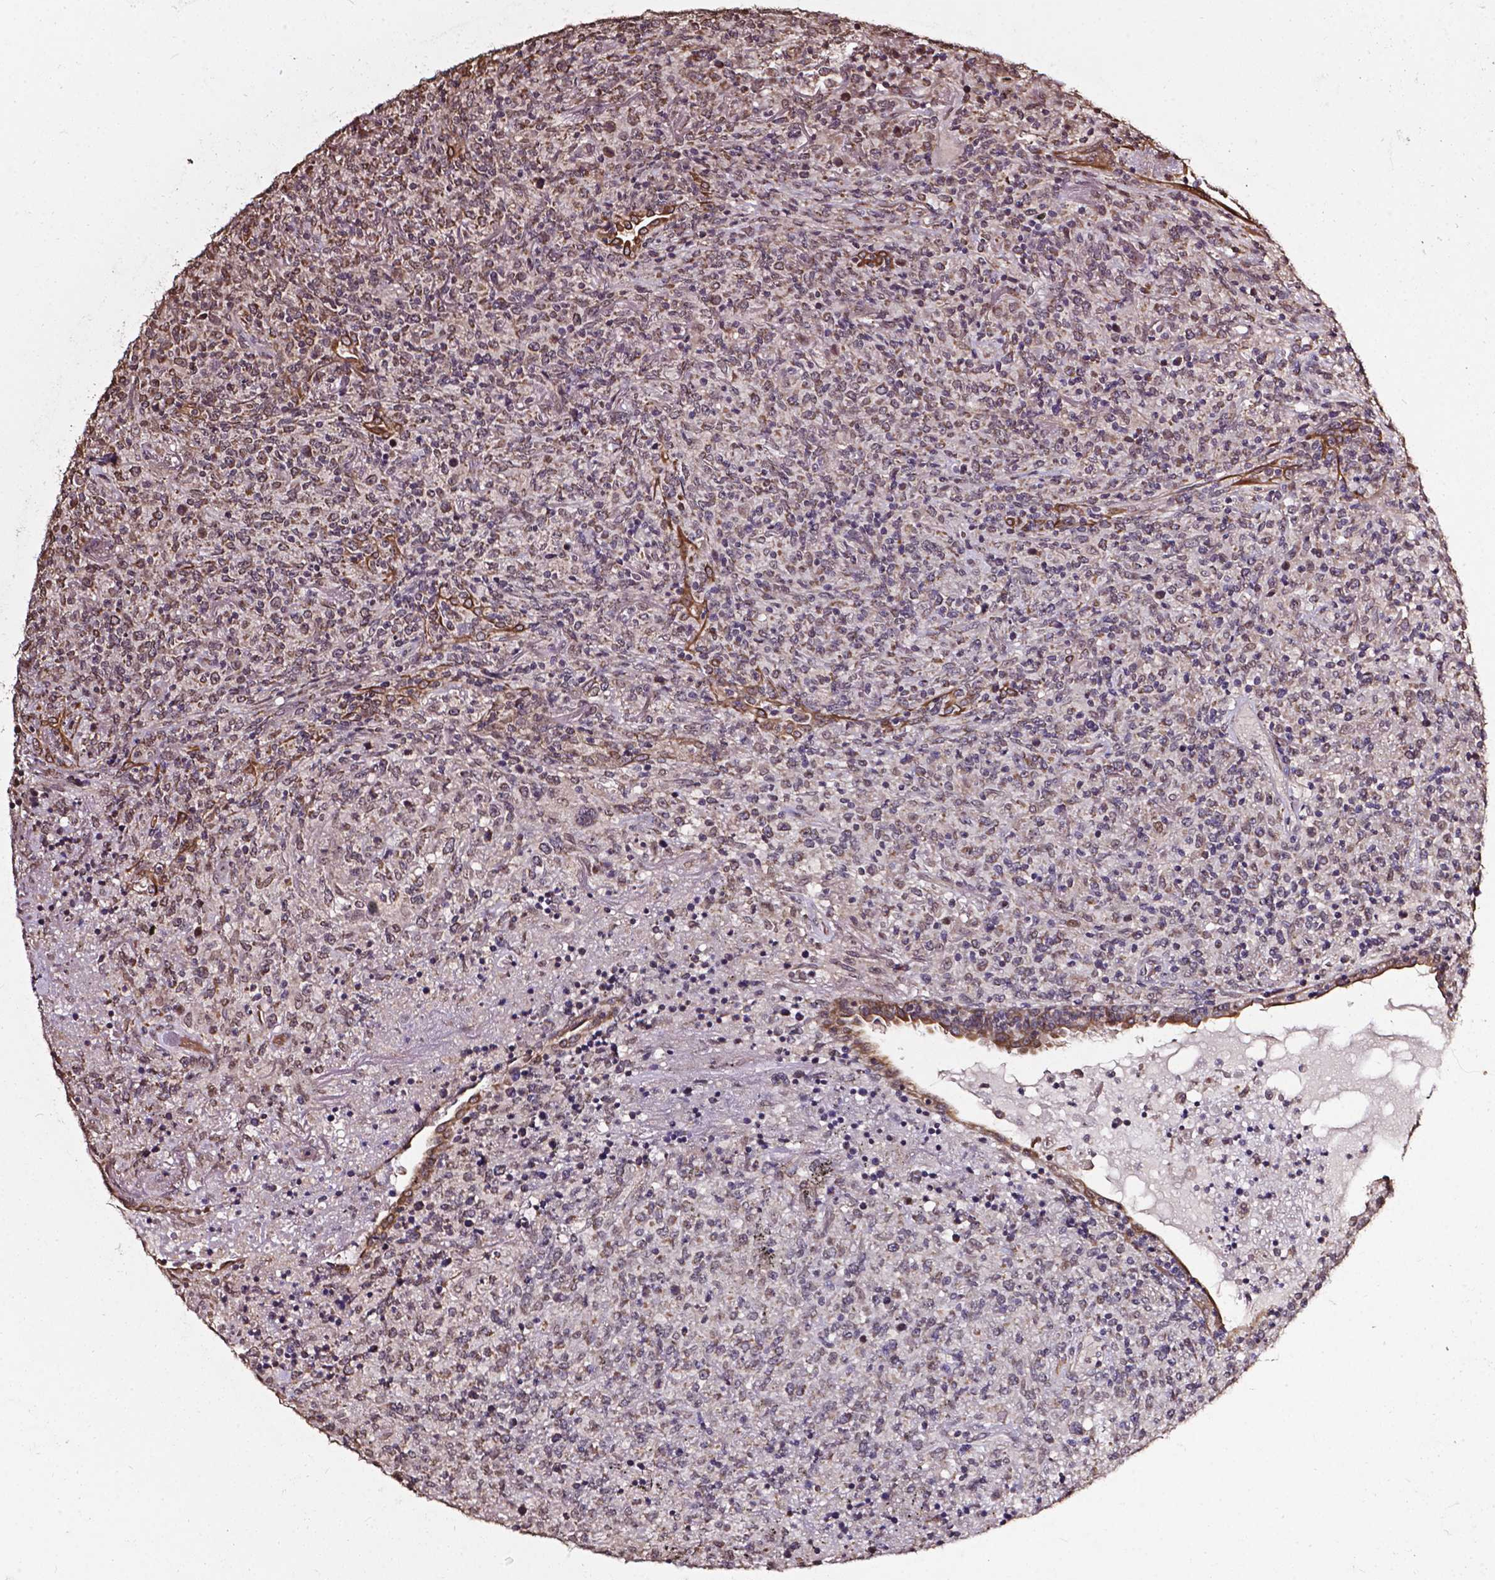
{"staining": {"intensity": "weak", "quantity": "<25%", "location": "cytoplasmic/membranous"}, "tissue": "lymphoma", "cell_type": "Tumor cells", "image_type": "cancer", "snomed": [{"axis": "morphology", "description": "Malignant lymphoma, non-Hodgkin's type, High grade"}, {"axis": "topography", "description": "Lung"}], "caption": "DAB (3,3'-diaminobenzidine) immunohistochemical staining of human lymphoma exhibits no significant staining in tumor cells. The staining is performed using DAB brown chromogen with nuclei counter-stained in using hematoxylin.", "gene": "GLRA2", "patient": {"sex": "male", "age": 79}}